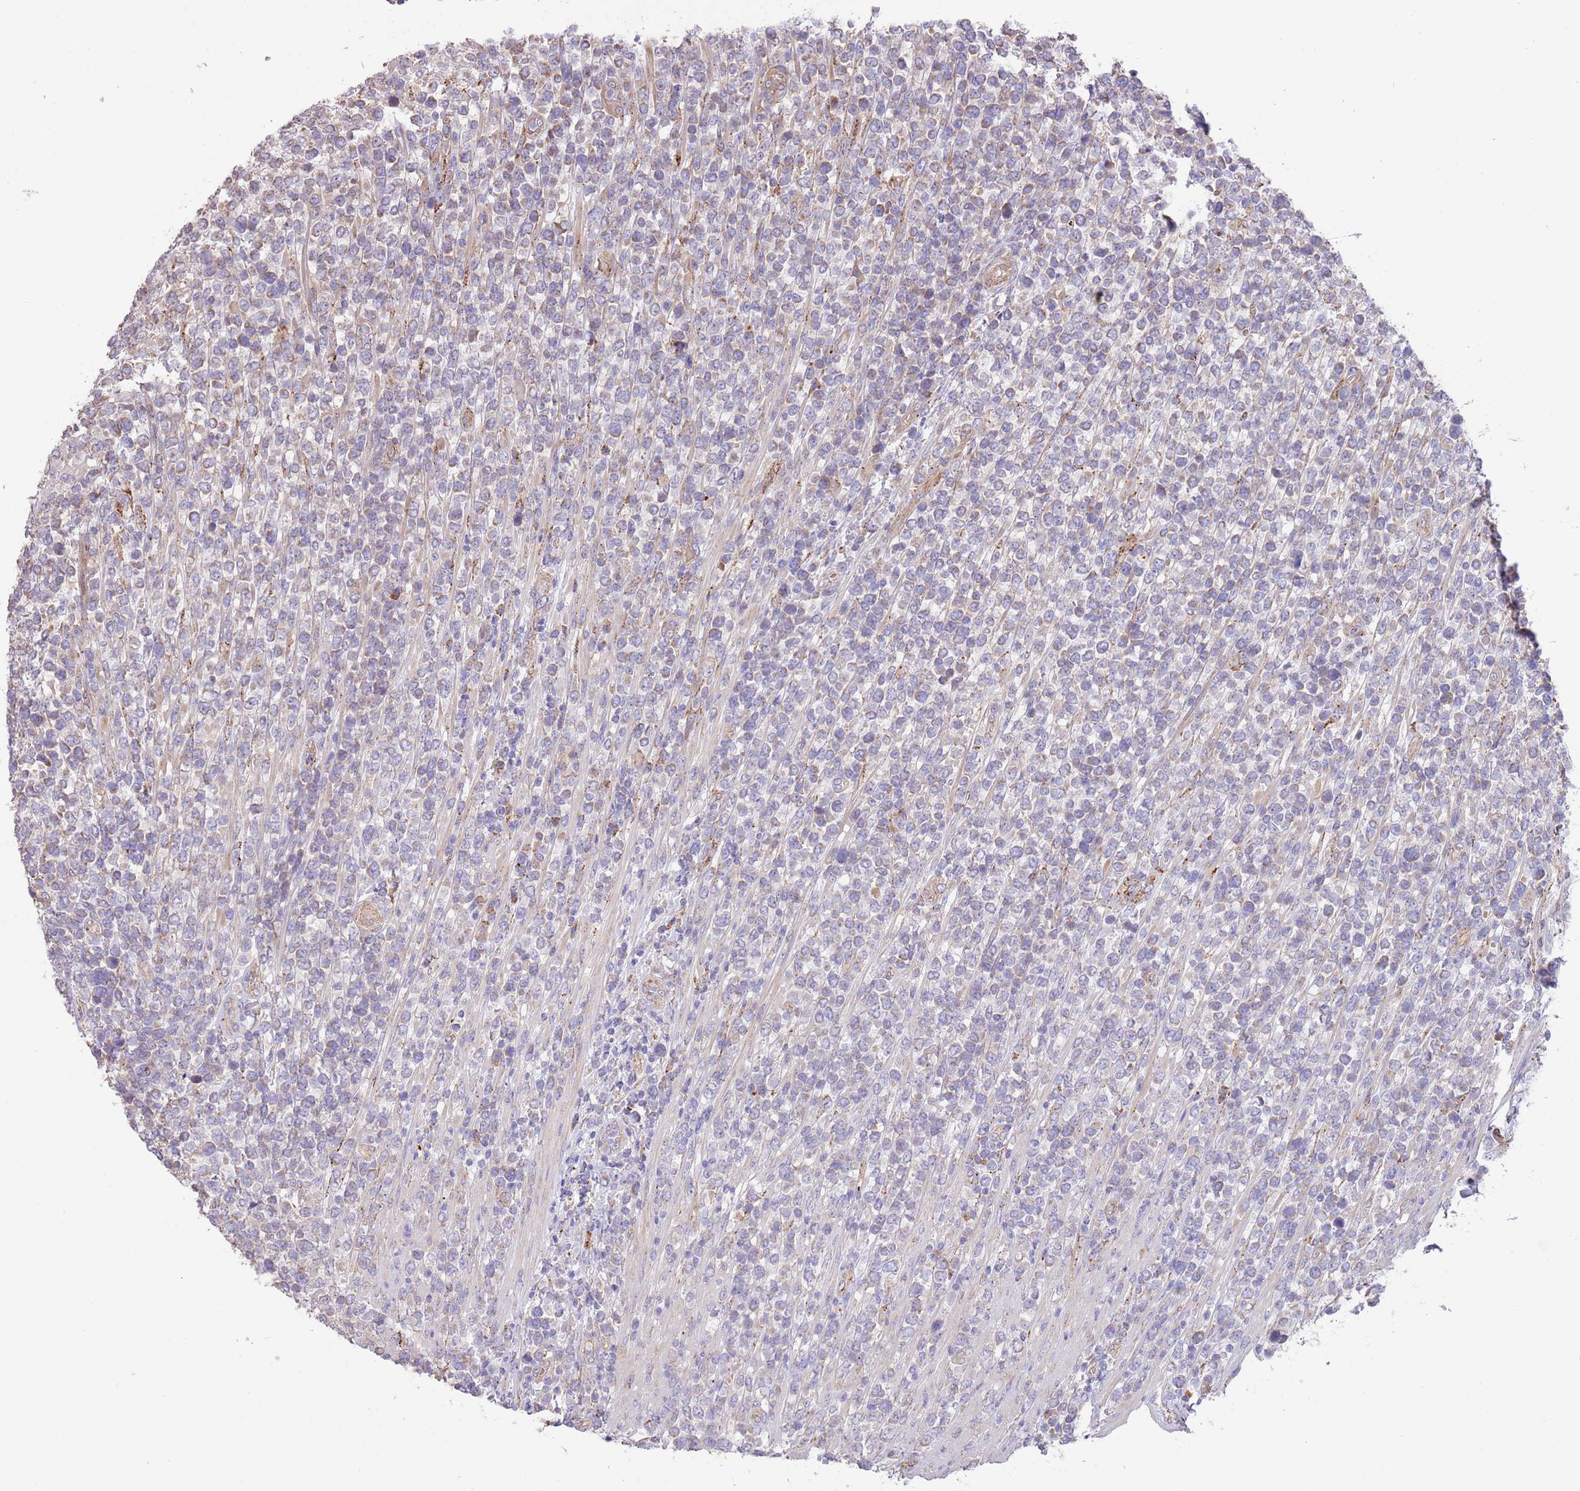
{"staining": {"intensity": "negative", "quantity": "none", "location": "none"}, "tissue": "lymphoma", "cell_type": "Tumor cells", "image_type": "cancer", "snomed": [{"axis": "morphology", "description": "Malignant lymphoma, non-Hodgkin's type, High grade"}, {"axis": "topography", "description": "Soft tissue"}], "caption": "Tumor cells show no significant protein expression in high-grade malignant lymphoma, non-Hodgkin's type.", "gene": "DOCK6", "patient": {"sex": "female", "age": 56}}